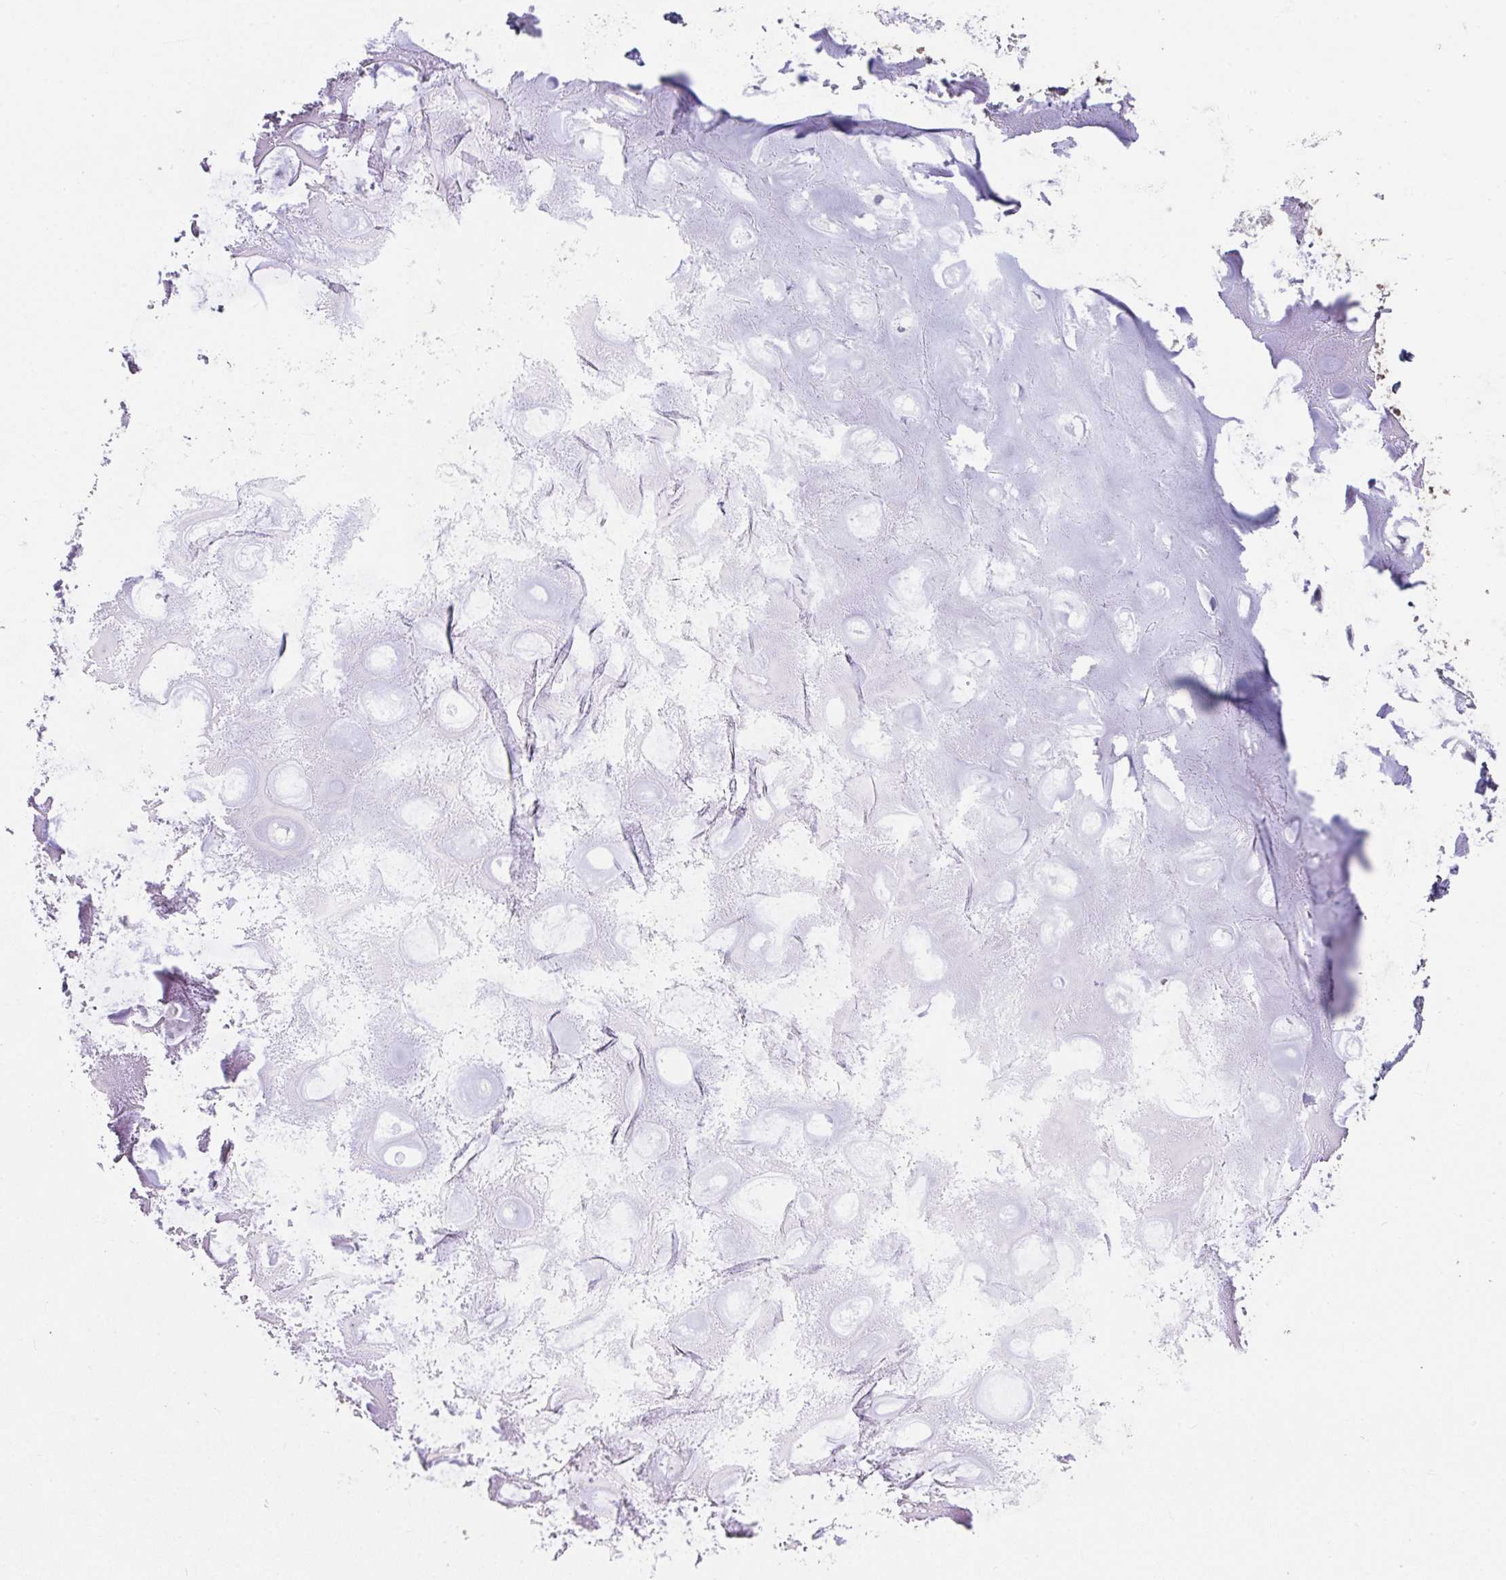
{"staining": {"intensity": "weak", "quantity": "25%-75%", "location": "nuclear"}, "tissue": "soft tissue", "cell_type": "Chondrocytes", "image_type": "normal", "snomed": [{"axis": "morphology", "description": "Normal tissue, NOS"}, {"axis": "topography", "description": "Lymph node"}, {"axis": "topography", "description": "Cartilage tissue"}, {"axis": "topography", "description": "Nasopharynx"}], "caption": "The immunohistochemical stain labels weak nuclear expression in chondrocytes of unremarkable soft tissue.", "gene": "RBBP6", "patient": {"sex": "male", "age": 63}}